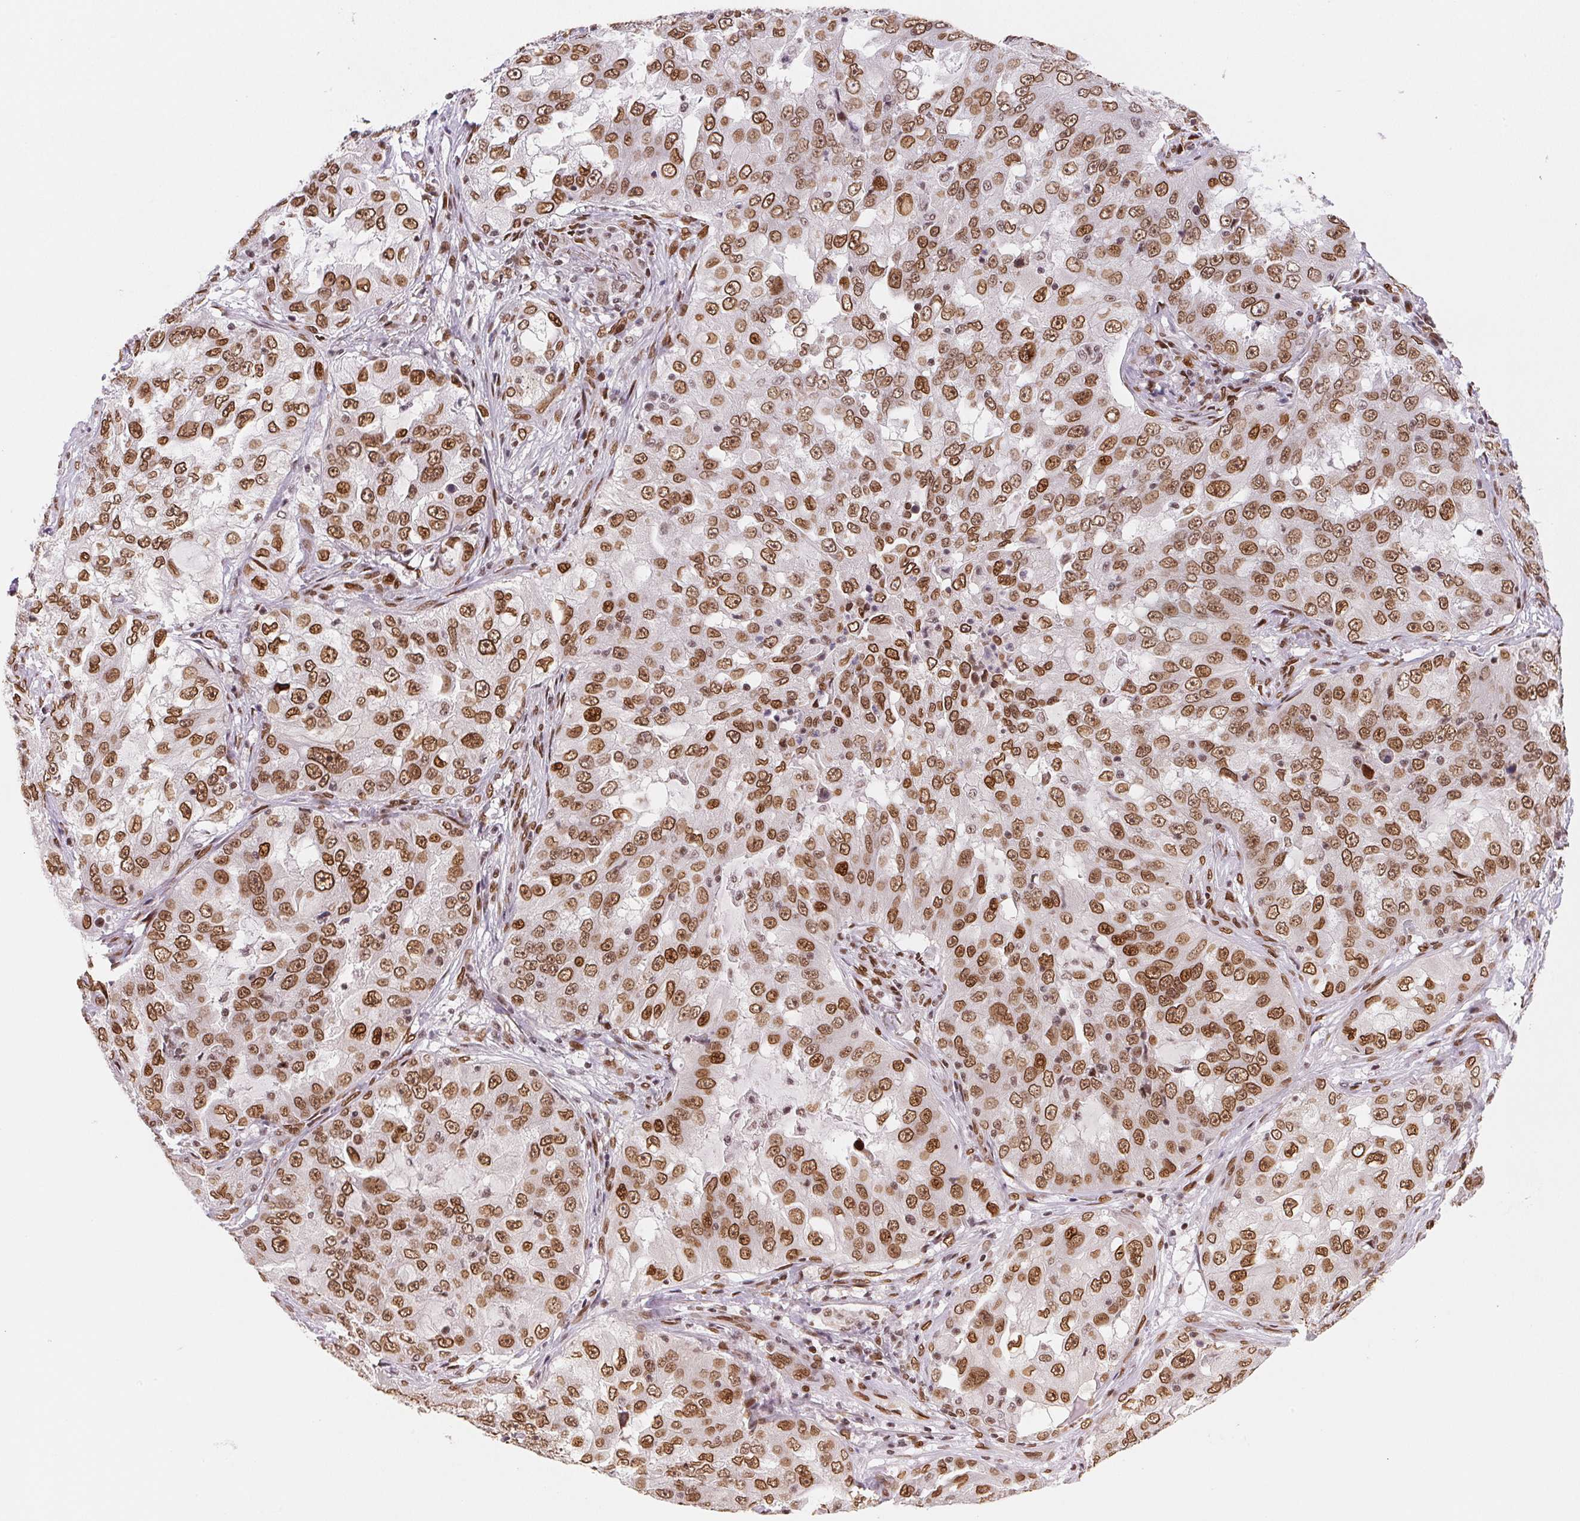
{"staining": {"intensity": "strong", "quantity": ">75%", "location": "cytoplasmic/membranous,nuclear"}, "tissue": "lung cancer", "cell_type": "Tumor cells", "image_type": "cancer", "snomed": [{"axis": "morphology", "description": "Adenocarcinoma, NOS"}, {"axis": "topography", "description": "Lung"}], "caption": "A brown stain highlights strong cytoplasmic/membranous and nuclear expression of a protein in human adenocarcinoma (lung) tumor cells. Immunohistochemistry stains the protein of interest in brown and the nuclei are stained blue.", "gene": "SAP30BP", "patient": {"sex": "female", "age": 61}}